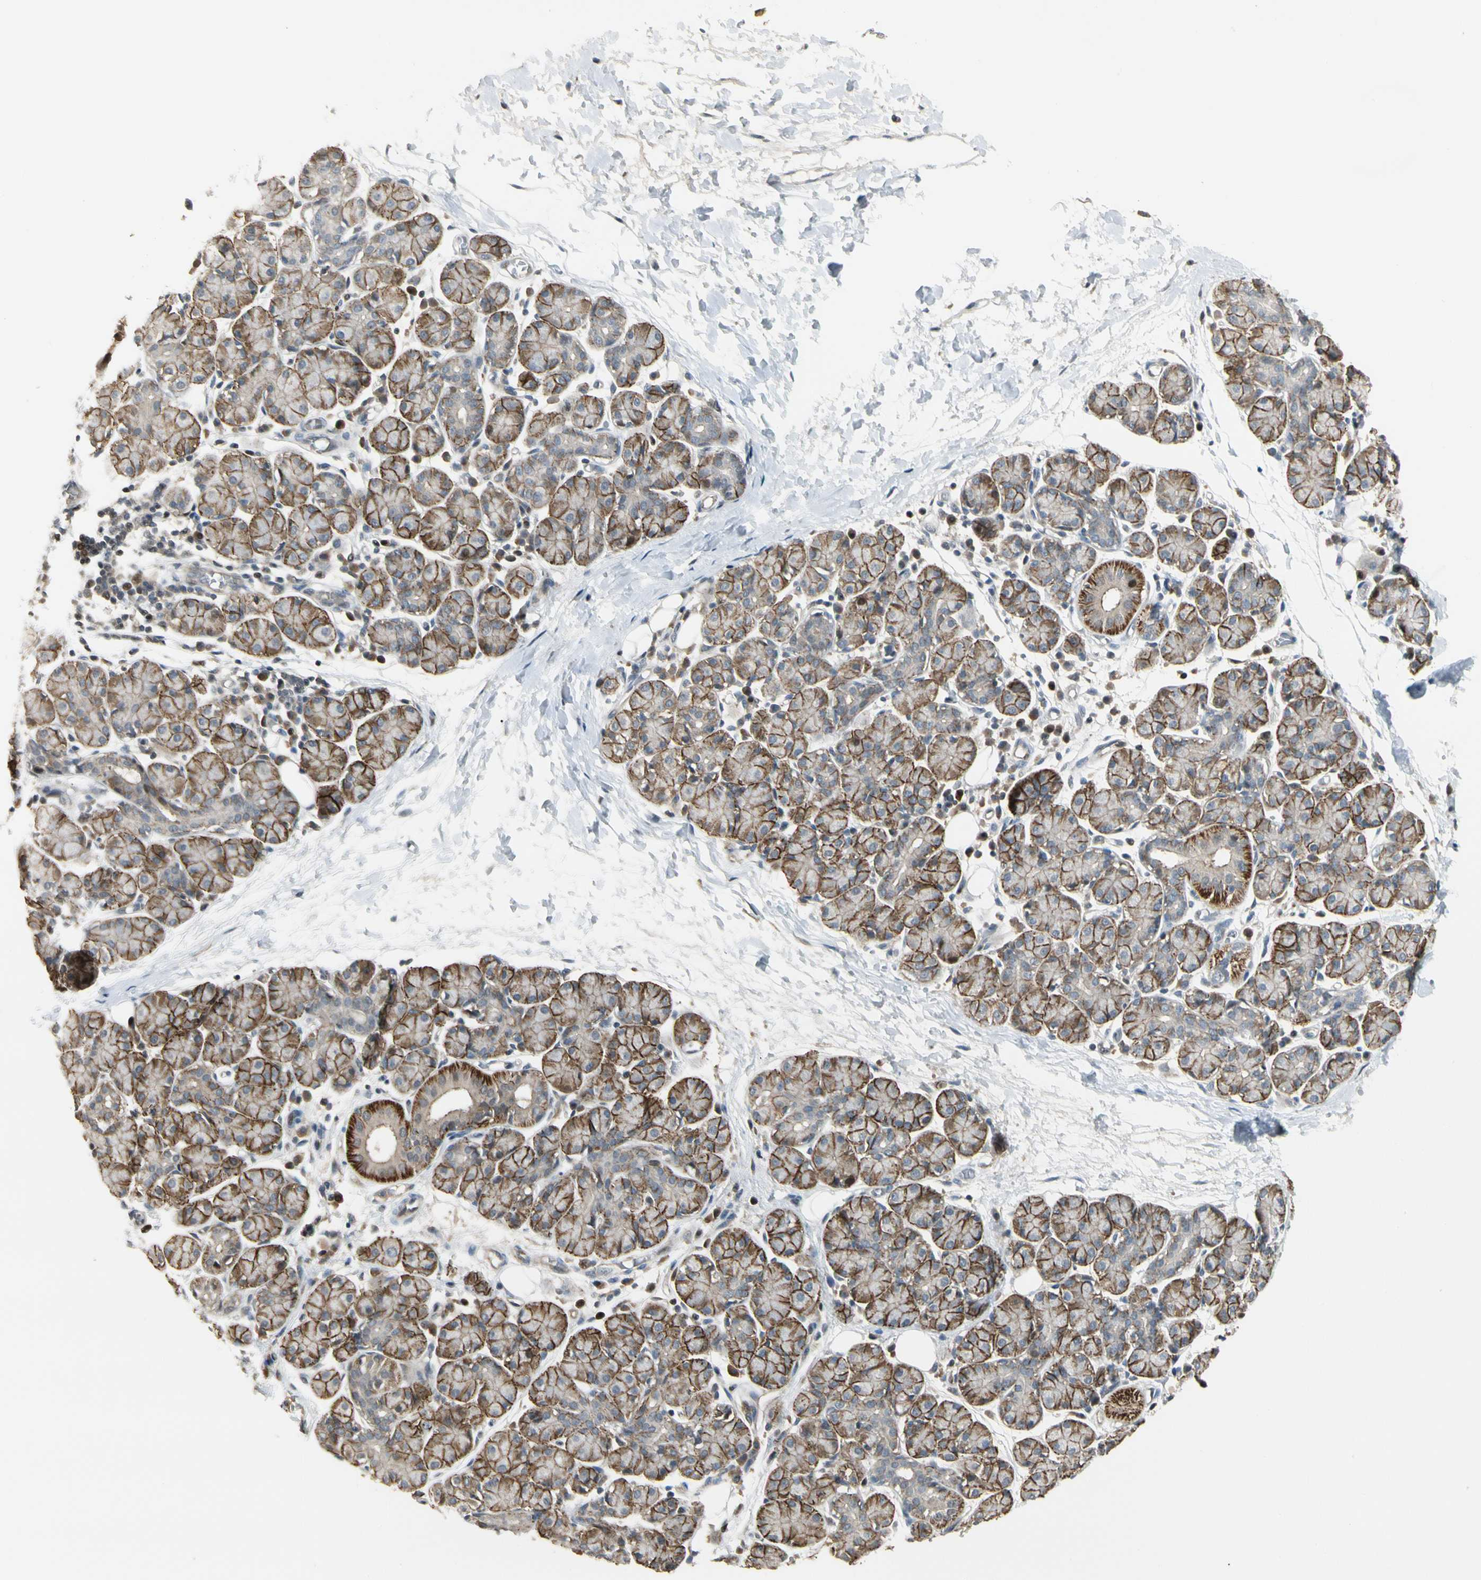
{"staining": {"intensity": "moderate", "quantity": ">75%", "location": "cytoplasmic/membranous"}, "tissue": "salivary gland", "cell_type": "Glandular cells", "image_type": "normal", "snomed": [{"axis": "morphology", "description": "Normal tissue, NOS"}, {"axis": "morphology", "description": "Inflammation, NOS"}, {"axis": "topography", "description": "Lymph node"}, {"axis": "topography", "description": "Salivary gland"}], "caption": "Salivary gland stained with DAB immunohistochemistry (IHC) exhibits medium levels of moderate cytoplasmic/membranous expression in approximately >75% of glandular cells.", "gene": "P3H2", "patient": {"sex": "male", "age": 3}}